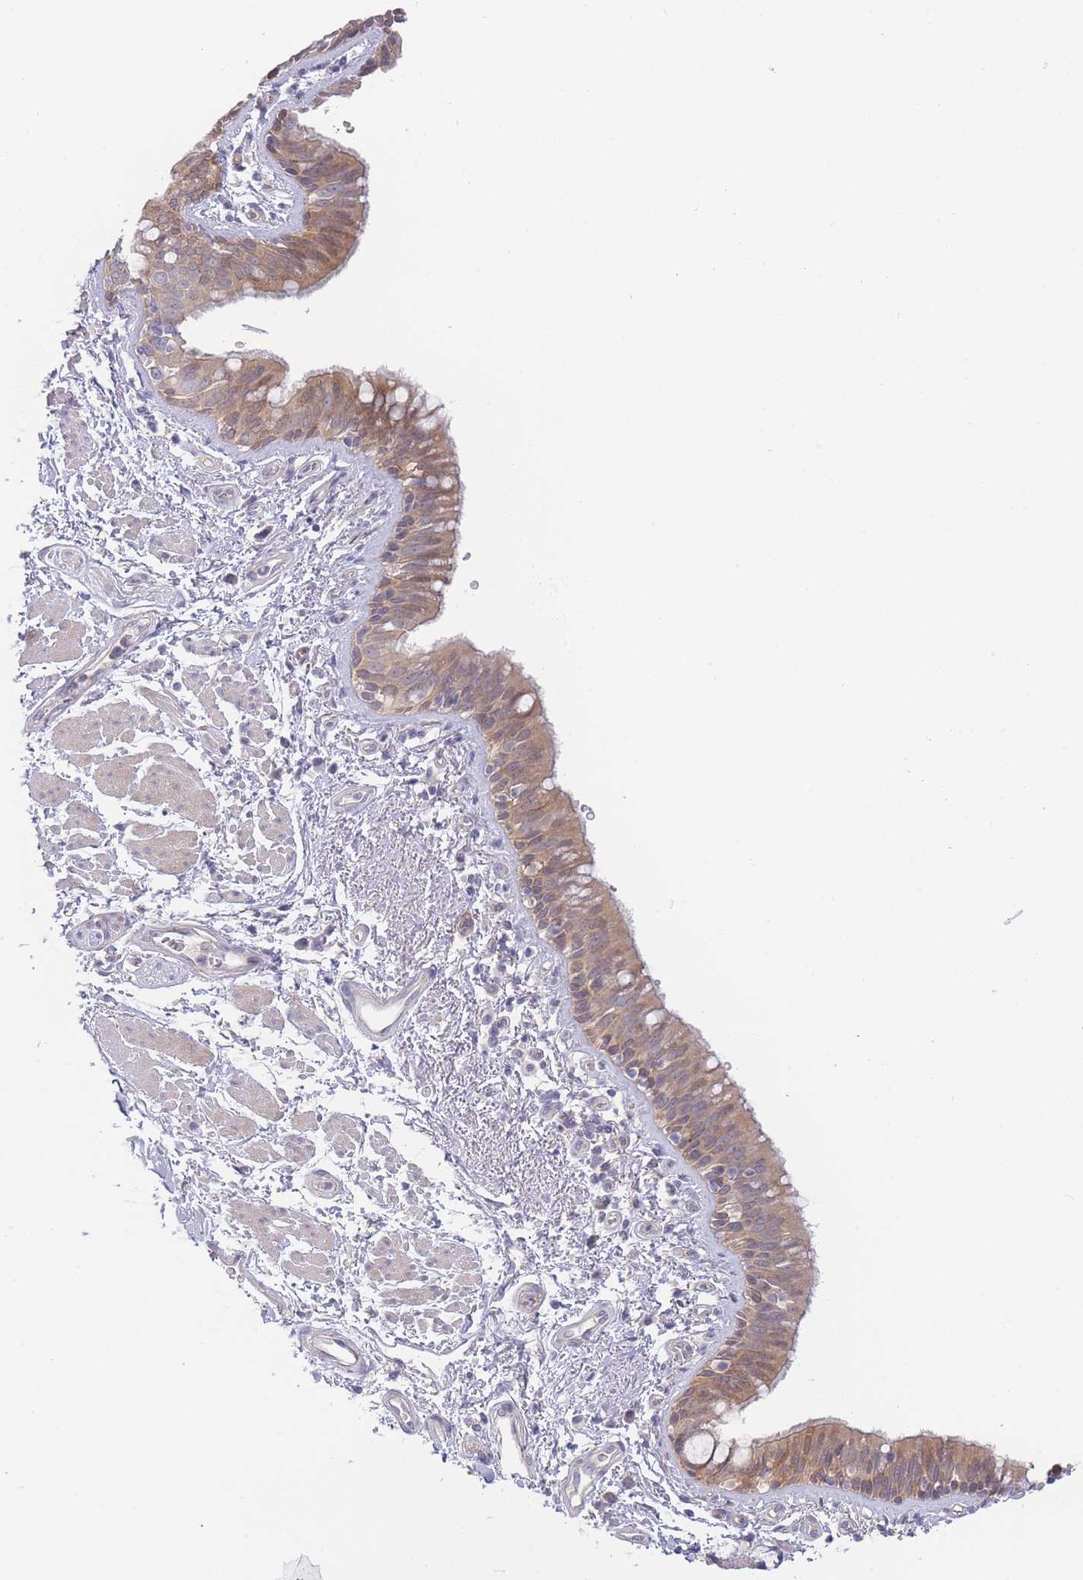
{"staining": {"intensity": "moderate", "quantity": ">75%", "location": "cytoplasmic/membranous"}, "tissue": "bronchus", "cell_type": "Respiratory epithelial cells", "image_type": "normal", "snomed": [{"axis": "morphology", "description": "Normal tissue, NOS"}, {"axis": "morphology", "description": "Neoplasm, uncertain whether benign or malignant"}, {"axis": "topography", "description": "Bronchus"}, {"axis": "topography", "description": "Lung"}], "caption": "A medium amount of moderate cytoplasmic/membranous expression is identified in approximately >75% of respiratory epithelial cells in unremarkable bronchus.", "gene": "SPHKAP", "patient": {"sex": "male", "age": 55}}